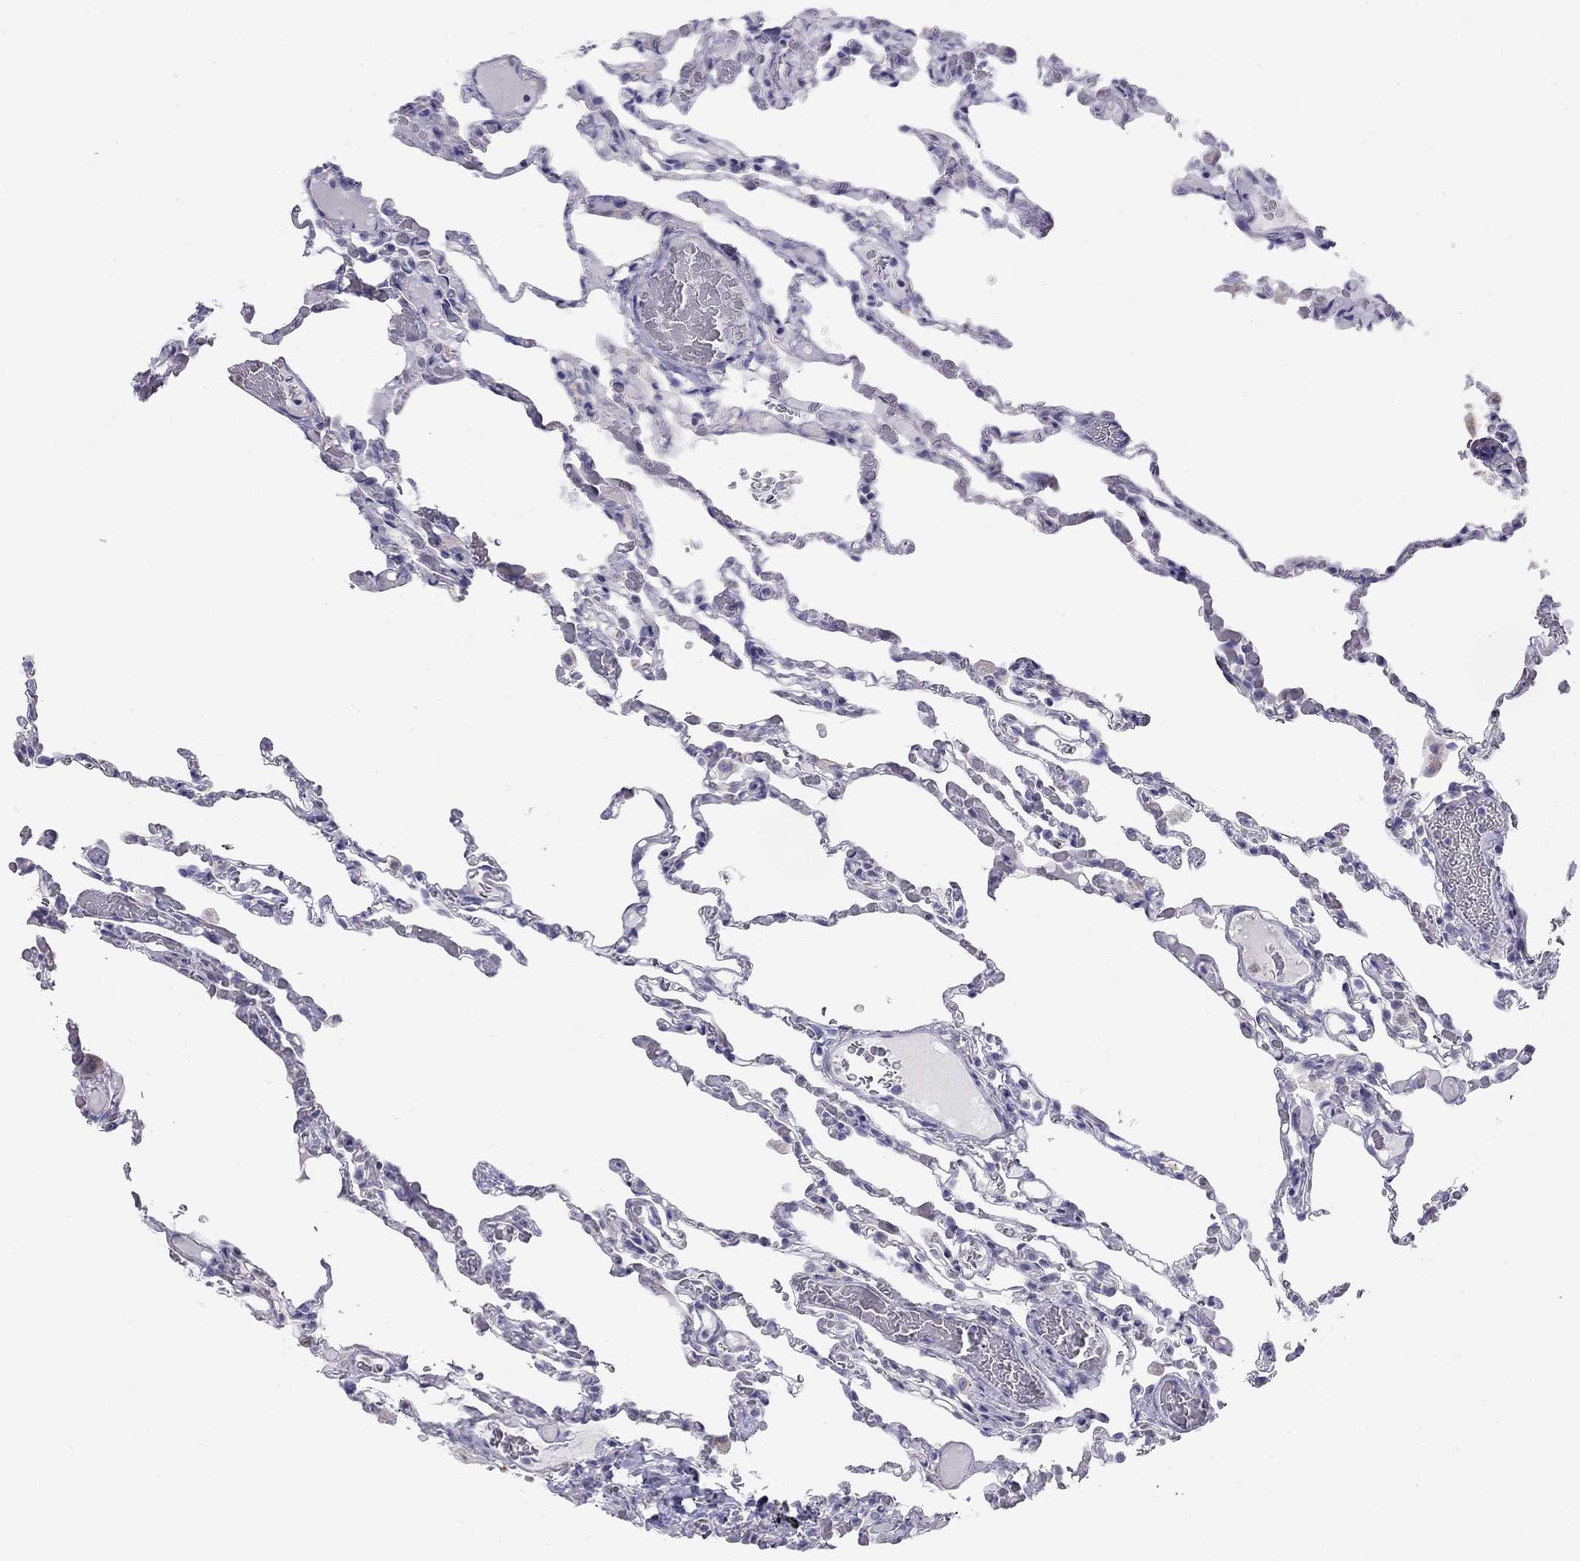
{"staining": {"intensity": "negative", "quantity": "none", "location": "none"}, "tissue": "lung", "cell_type": "Alveolar cells", "image_type": "normal", "snomed": [{"axis": "morphology", "description": "Normal tissue, NOS"}, {"axis": "topography", "description": "Lung"}], "caption": "Image shows no significant protein expression in alveolar cells of unremarkable lung. Nuclei are stained in blue.", "gene": "TDRD6", "patient": {"sex": "female", "age": 43}}